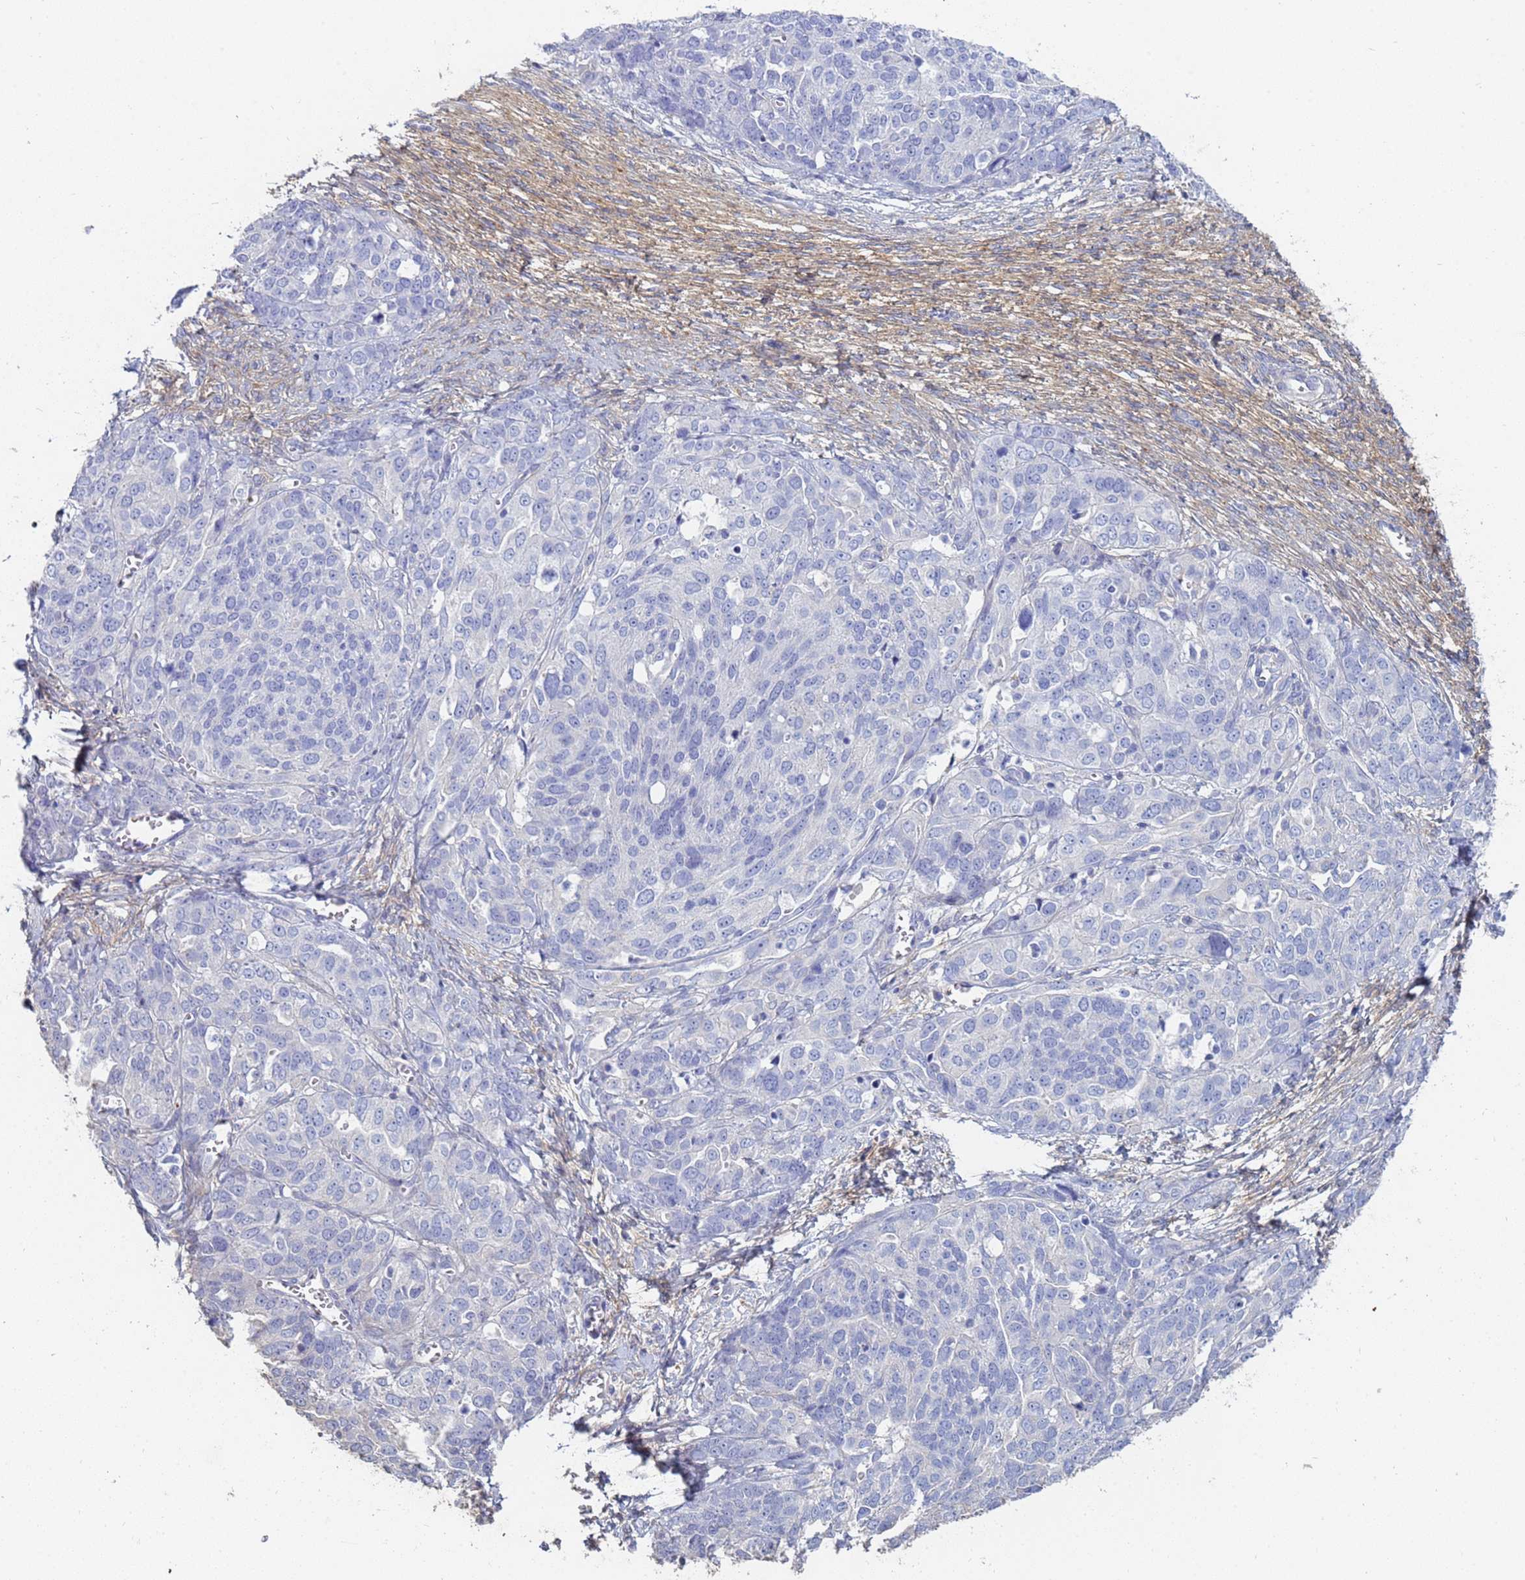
{"staining": {"intensity": "negative", "quantity": "none", "location": "none"}, "tissue": "ovarian cancer", "cell_type": "Tumor cells", "image_type": "cancer", "snomed": [{"axis": "morphology", "description": "Cystadenocarcinoma, serous, NOS"}, {"axis": "topography", "description": "Ovary"}], "caption": "An IHC histopathology image of ovarian serous cystadenocarcinoma is shown. There is no staining in tumor cells of ovarian serous cystadenocarcinoma. (DAB immunohistochemistry visualized using brightfield microscopy, high magnification).", "gene": "ABCA8", "patient": {"sex": "female", "age": 44}}